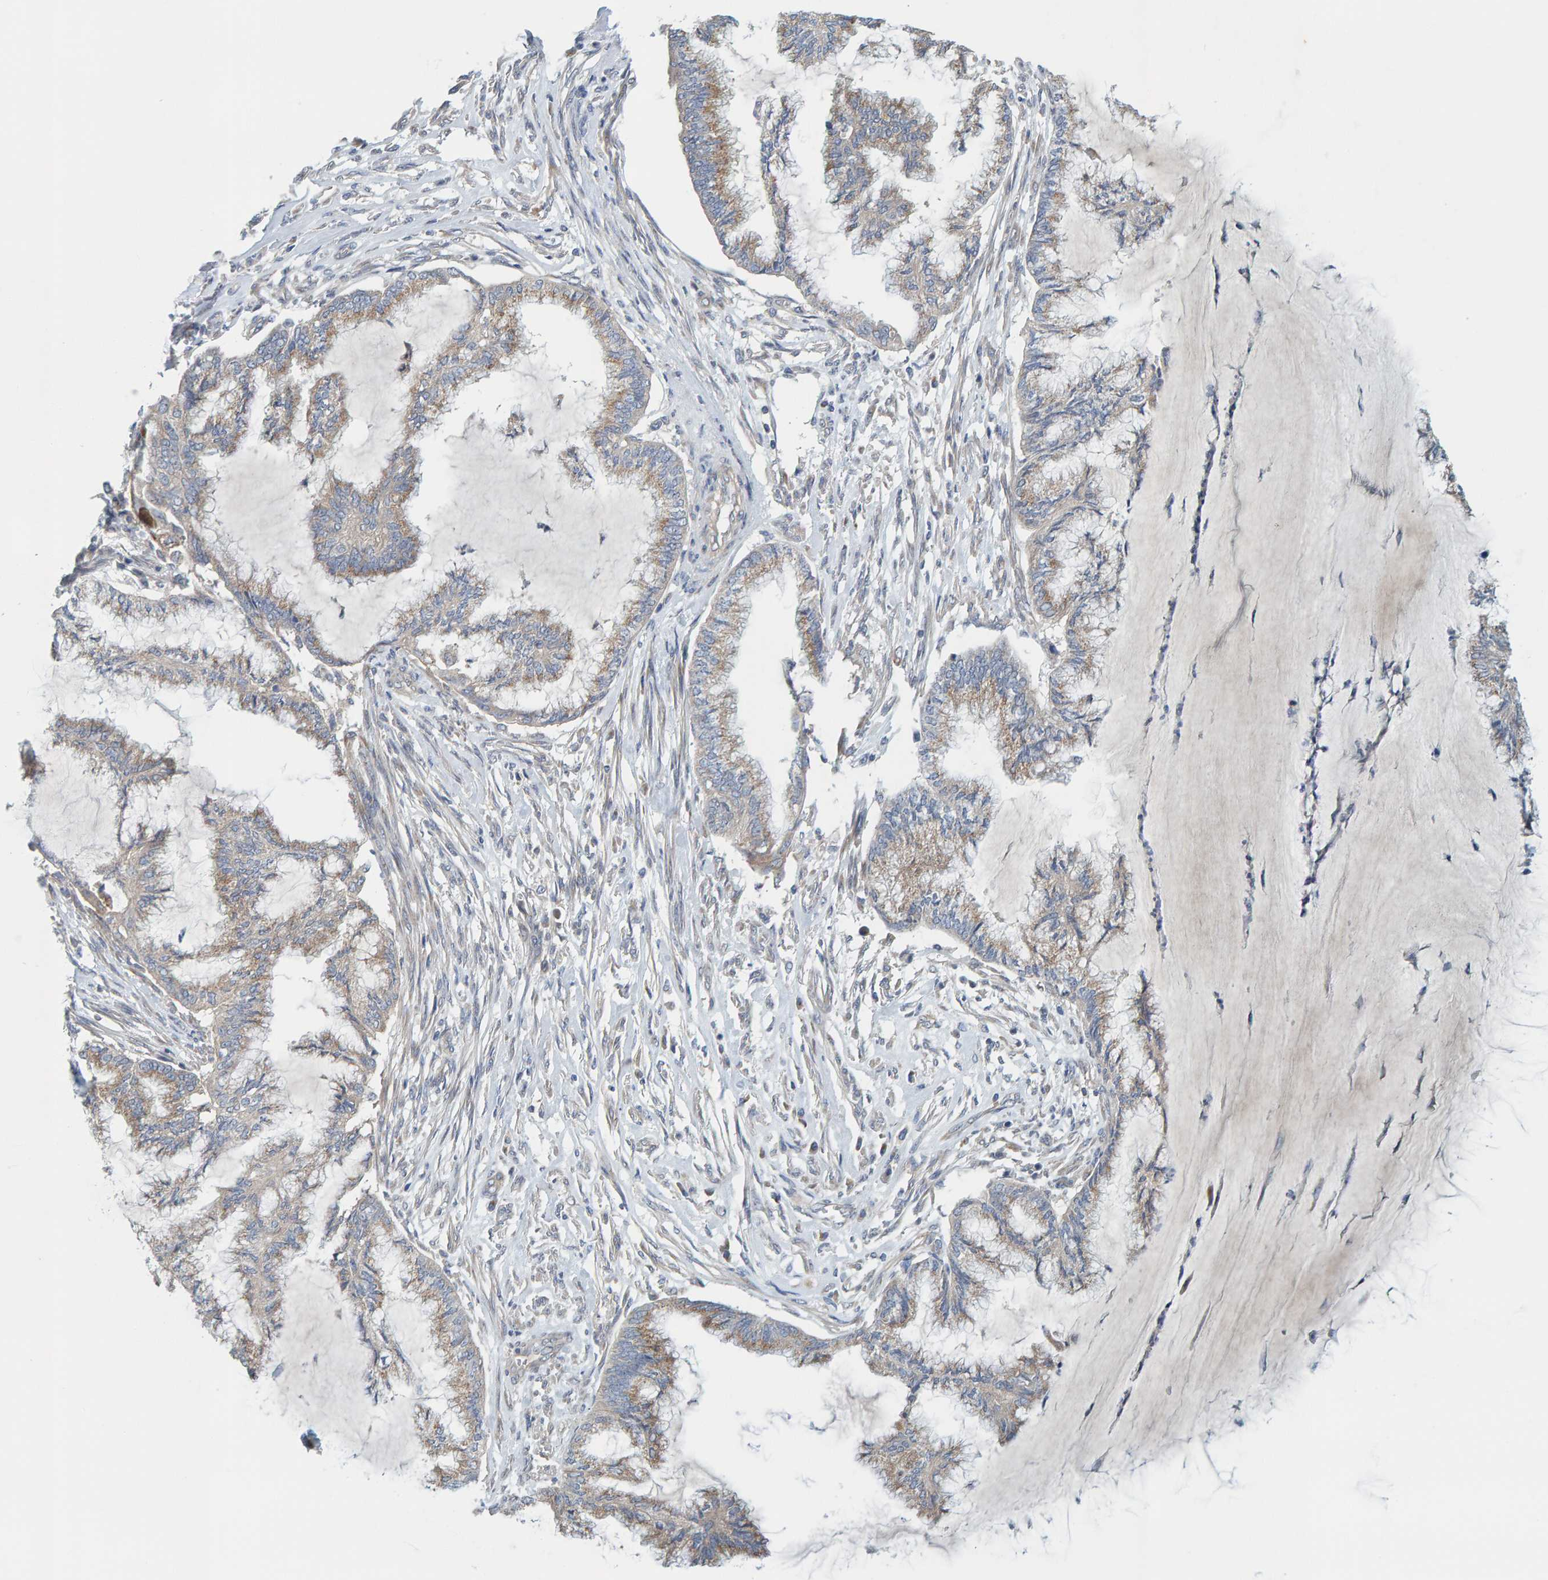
{"staining": {"intensity": "weak", "quantity": ">75%", "location": "cytoplasmic/membranous"}, "tissue": "endometrial cancer", "cell_type": "Tumor cells", "image_type": "cancer", "snomed": [{"axis": "morphology", "description": "Adenocarcinoma, NOS"}, {"axis": "topography", "description": "Endometrium"}], "caption": "Tumor cells show weak cytoplasmic/membranous positivity in about >75% of cells in endometrial cancer. The staining was performed using DAB to visualize the protein expression in brown, while the nuclei were stained in blue with hematoxylin (Magnification: 20x).", "gene": "CCM2", "patient": {"sex": "female", "age": 86}}